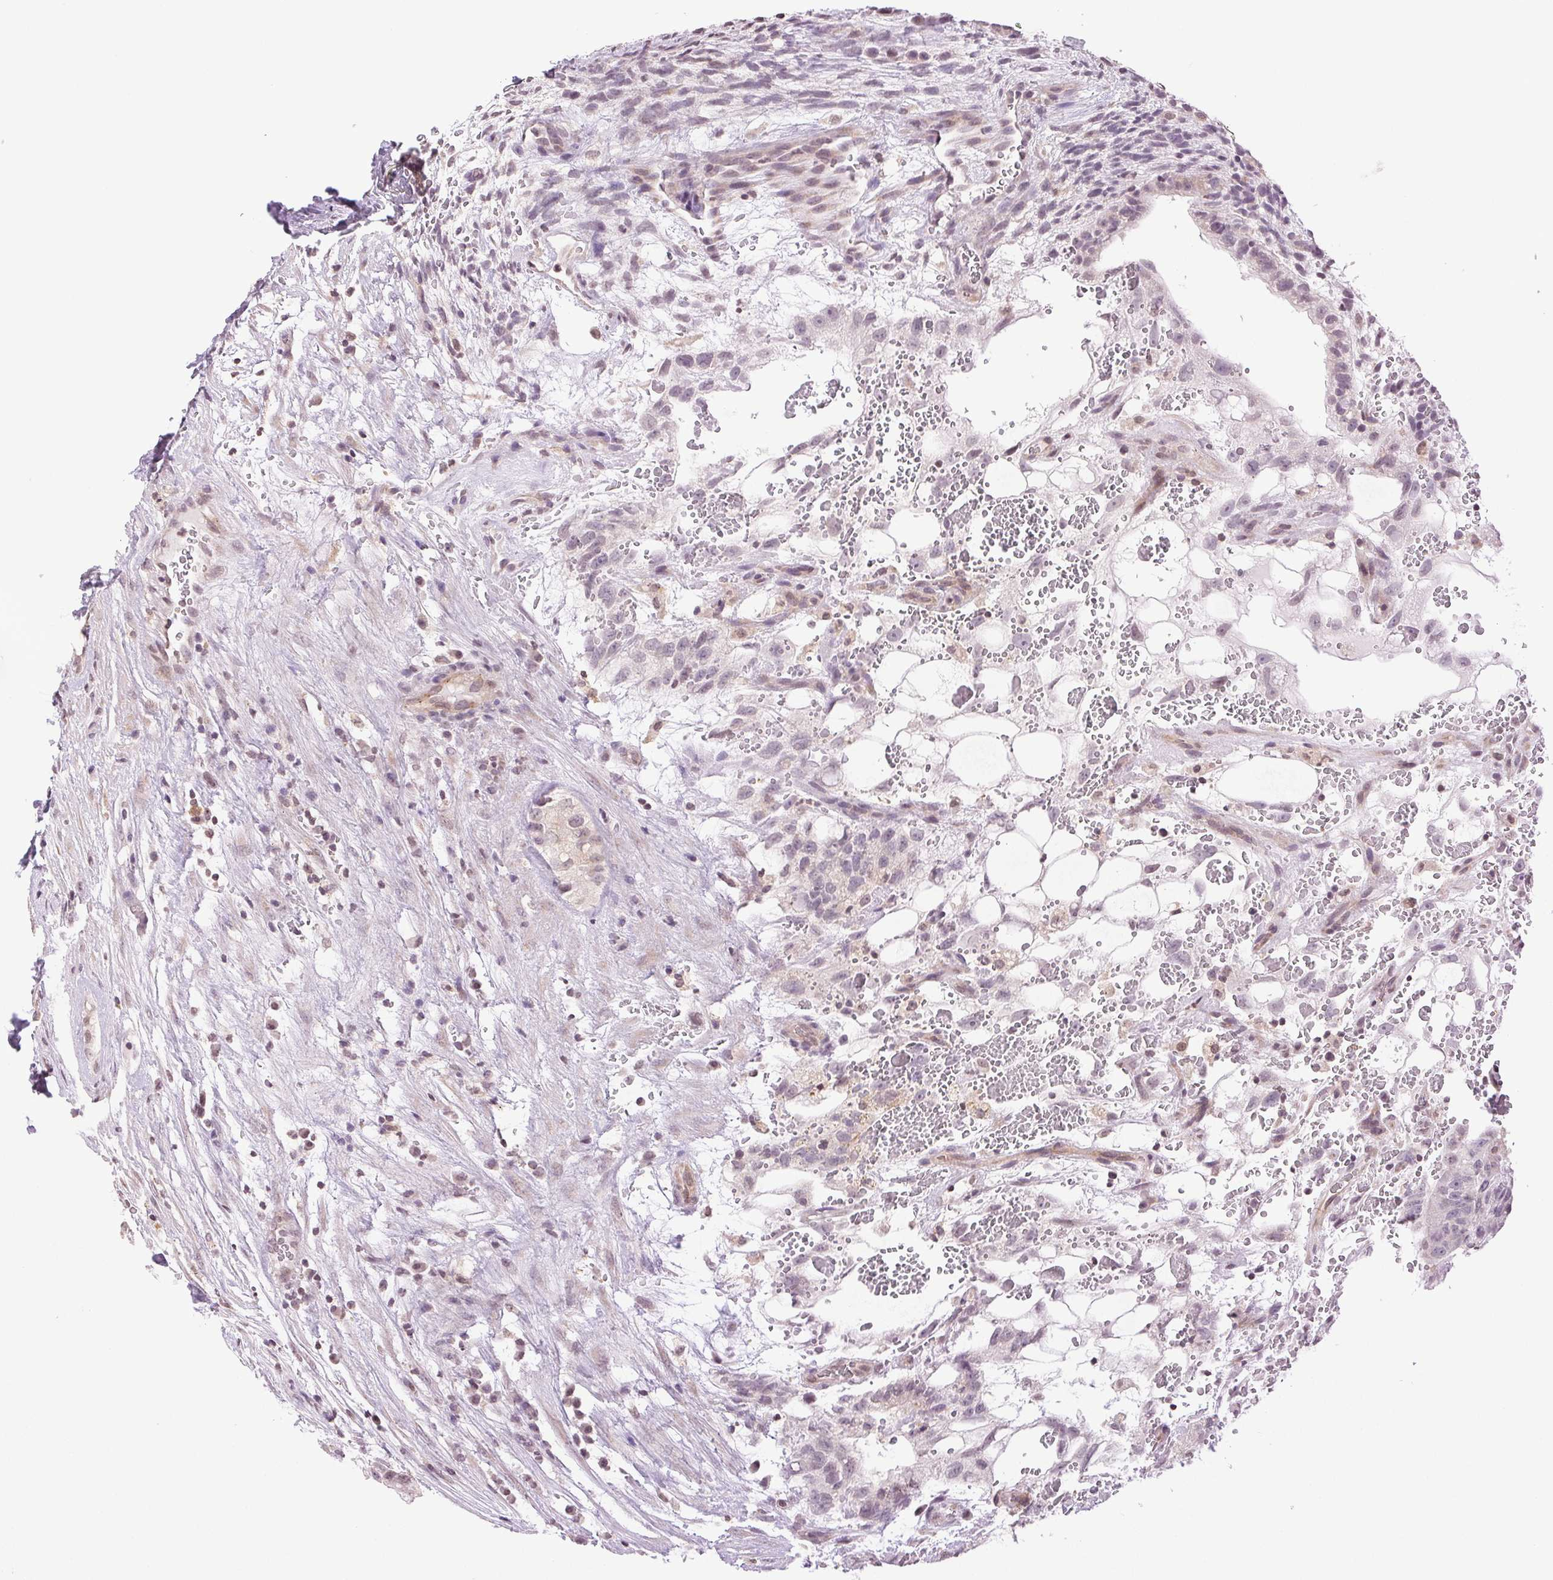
{"staining": {"intensity": "negative", "quantity": "none", "location": "none"}, "tissue": "testis cancer", "cell_type": "Tumor cells", "image_type": "cancer", "snomed": [{"axis": "morphology", "description": "Normal tissue, NOS"}, {"axis": "morphology", "description": "Carcinoma, Embryonal, NOS"}, {"axis": "topography", "description": "Testis"}], "caption": "High power microscopy image of an IHC micrograph of embryonal carcinoma (testis), revealing no significant positivity in tumor cells.", "gene": "TNNT3", "patient": {"sex": "male", "age": 32}}